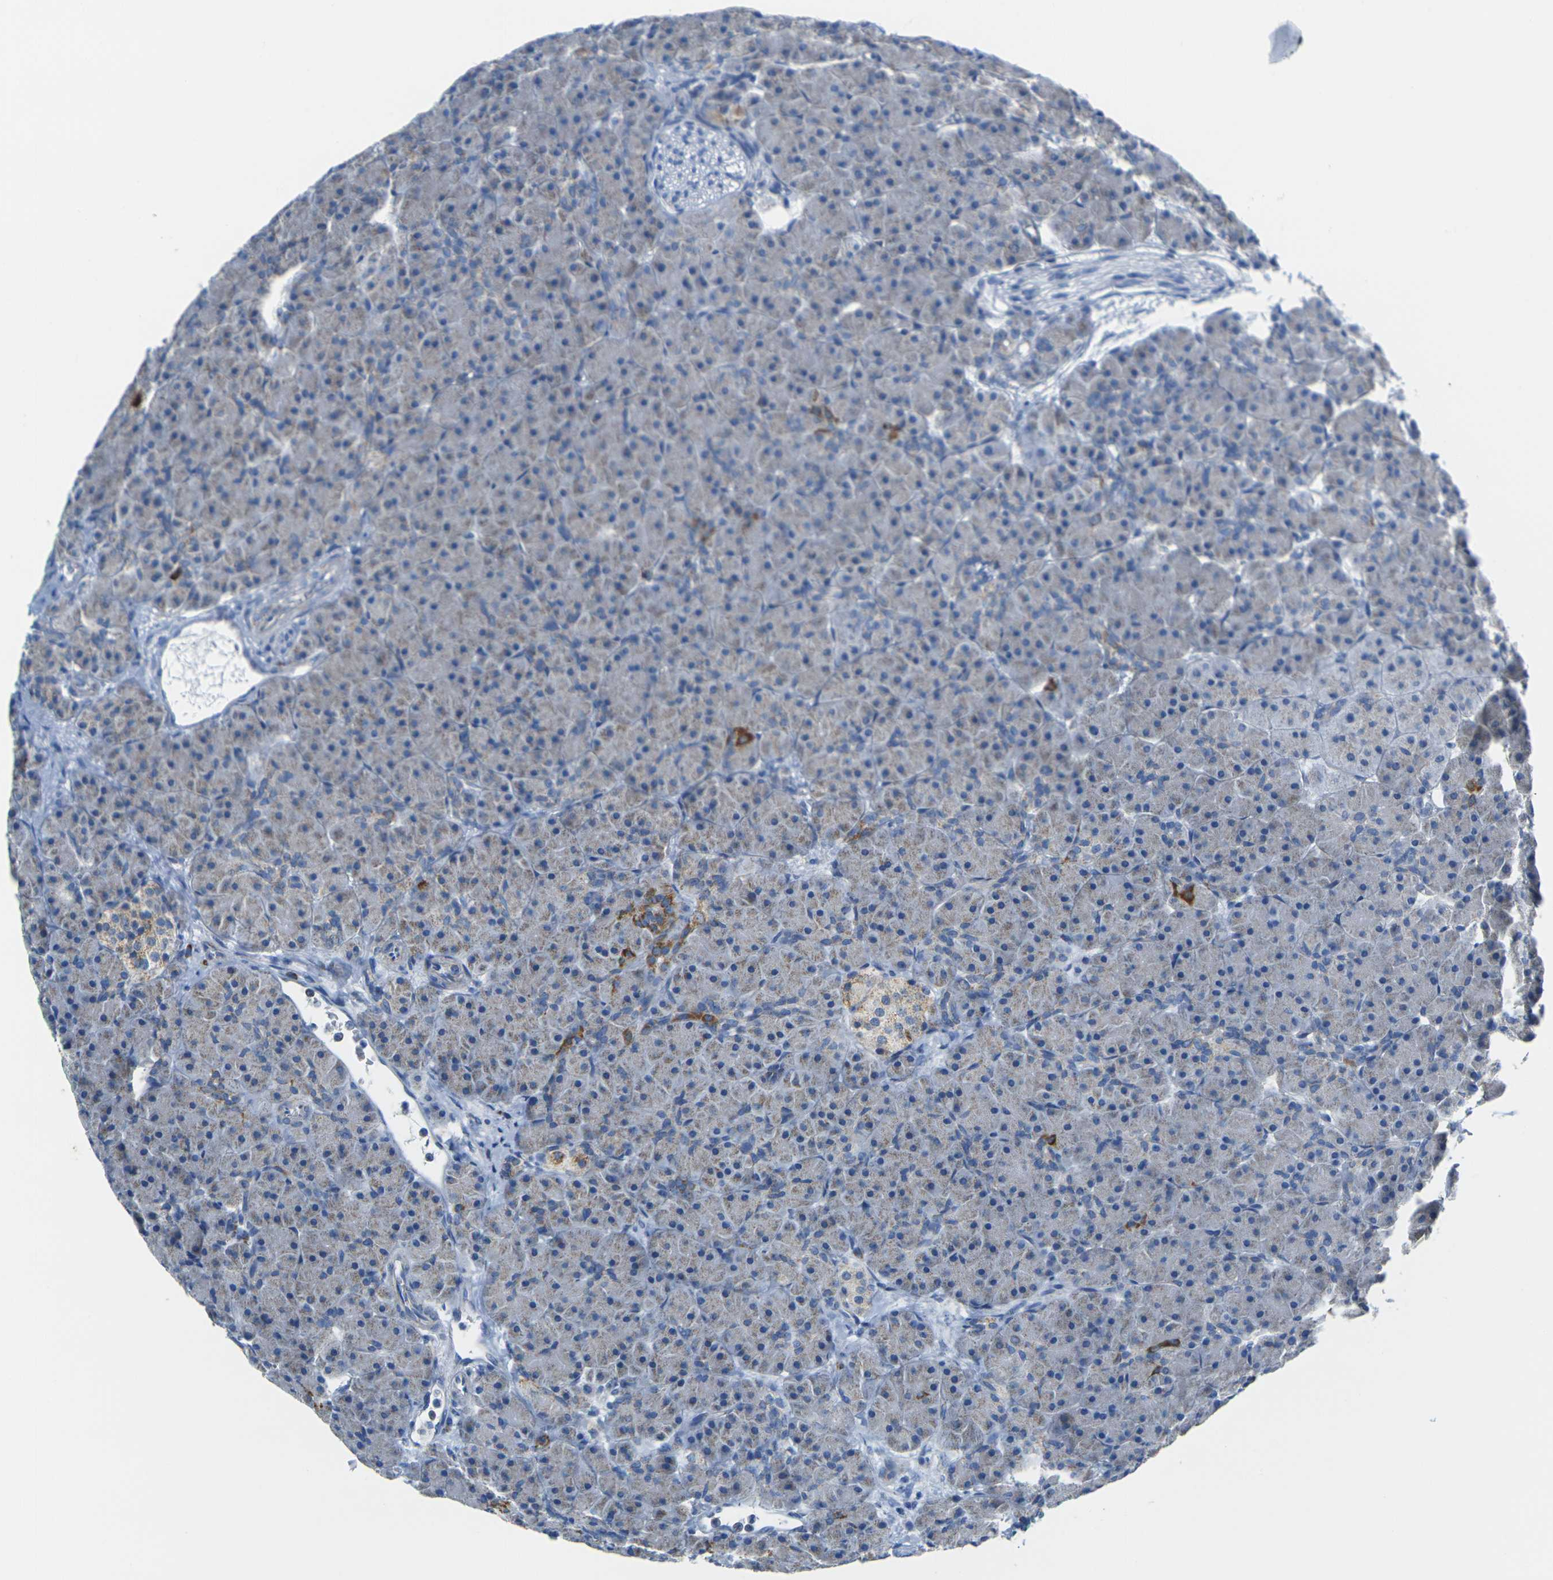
{"staining": {"intensity": "strong", "quantity": "<25%", "location": "cytoplasmic/membranous"}, "tissue": "pancreas", "cell_type": "Exocrine glandular cells", "image_type": "normal", "snomed": [{"axis": "morphology", "description": "Normal tissue, NOS"}, {"axis": "topography", "description": "Pancreas"}], "caption": "The immunohistochemical stain labels strong cytoplasmic/membranous positivity in exocrine glandular cells of benign pancreas. (DAB (3,3'-diaminobenzidine) IHC, brown staining for protein, blue staining for nuclei).", "gene": "TMEM204", "patient": {"sex": "male", "age": 66}}